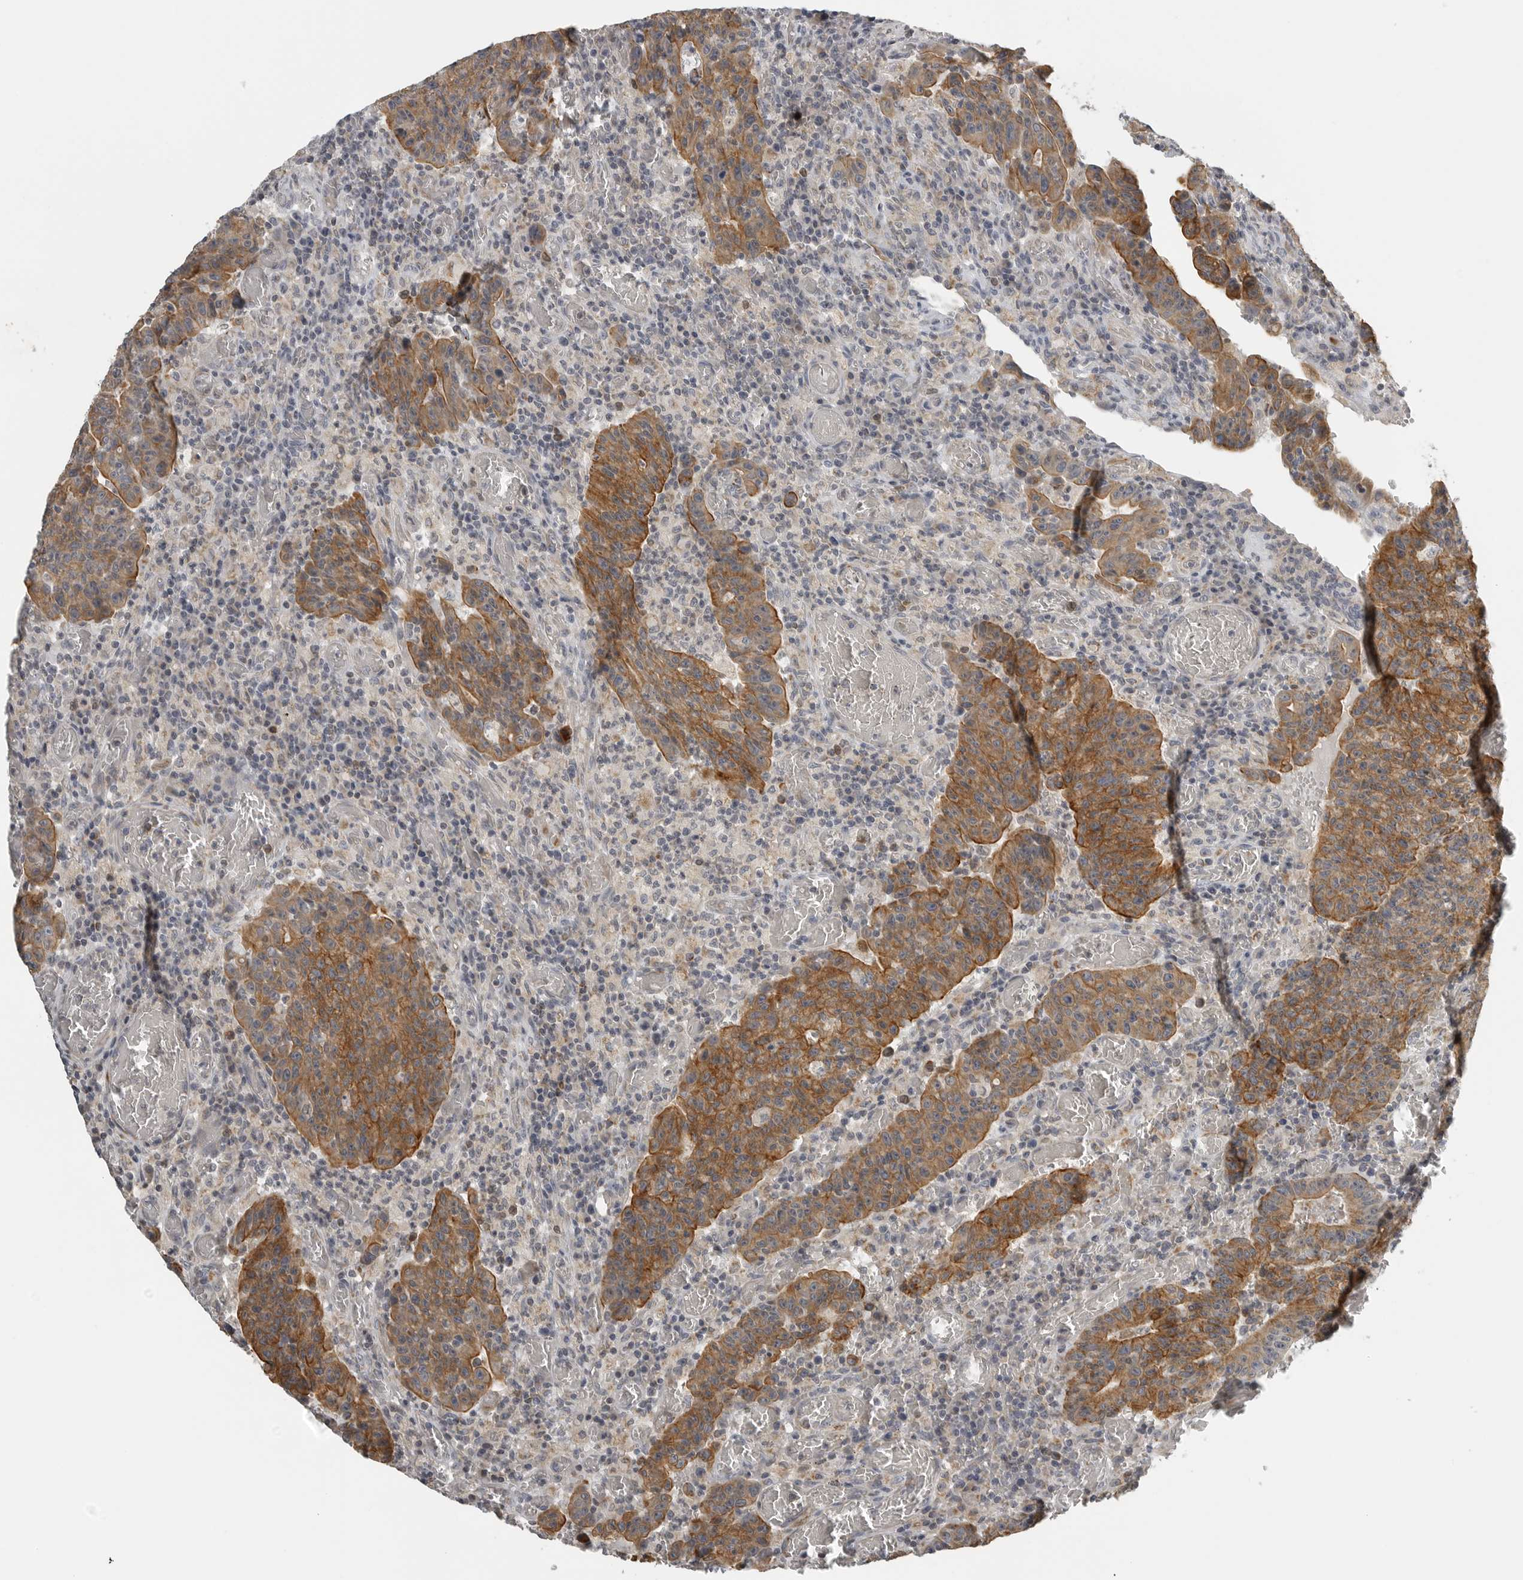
{"staining": {"intensity": "moderate", "quantity": ">75%", "location": "cytoplasmic/membranous"}, "tissue": "colorectal cancer", "cell_type": "Tumor cells", "image_type": "cancer", "snomed": [{"axis": "morphology", "description": "Adenocarcinoma, NOS"}, {"axis": "topography", "description": "Colon"}], "caption": "Immunohistochemical staining of adenocarcinoma (colorectal) reveals medium levels of moderate cytoplasmic/membranous protein staining in approximately >75% of tumor cells.", "gene": "RXFP3", "patient": {"sex": "female", "age": 75}}